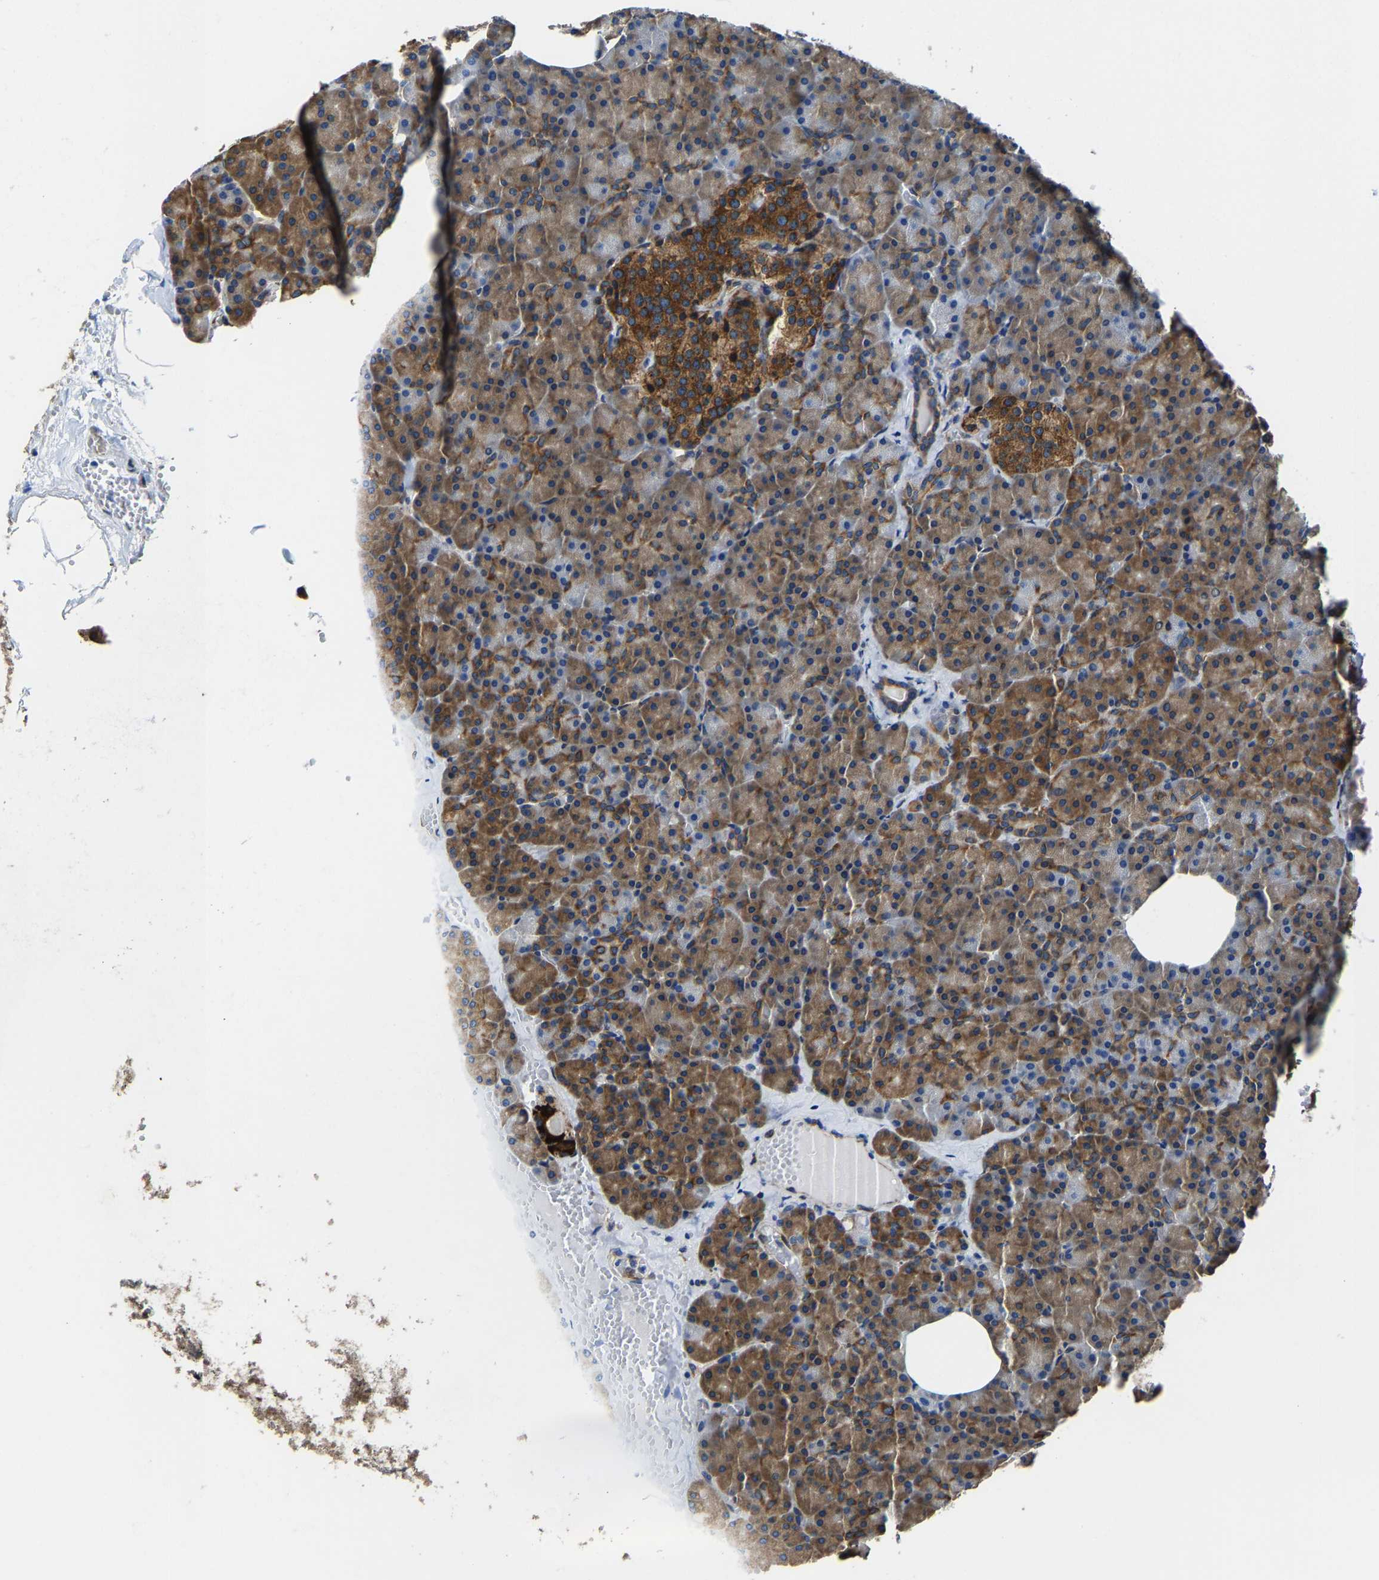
{"staining": {"intensity": "strong", "quantity": ">75%", "location": "cytoplasmic/membranous"}, "tissue": "pancreas", "cell_type": "Exocrine glandular cells", "image_type": "normal", "snomed": [{"axis": "morphology", "description": "Normal tissue, NOS"}, {"axis": "morphology", "description": "Carcinoid, malignant, NOS"}, {"axis": "topography", "description": "Pancreas"}], "caption": "This photomicrograph reveals immunohistochemistry (IHC) staining of unremarkable pancreas, with high strong cytoplasmic/membranous positivity in about >75% of exocrine glandular cells.", "gene": "G3BP2", "patient": {"sex": "female", "age": 35}}